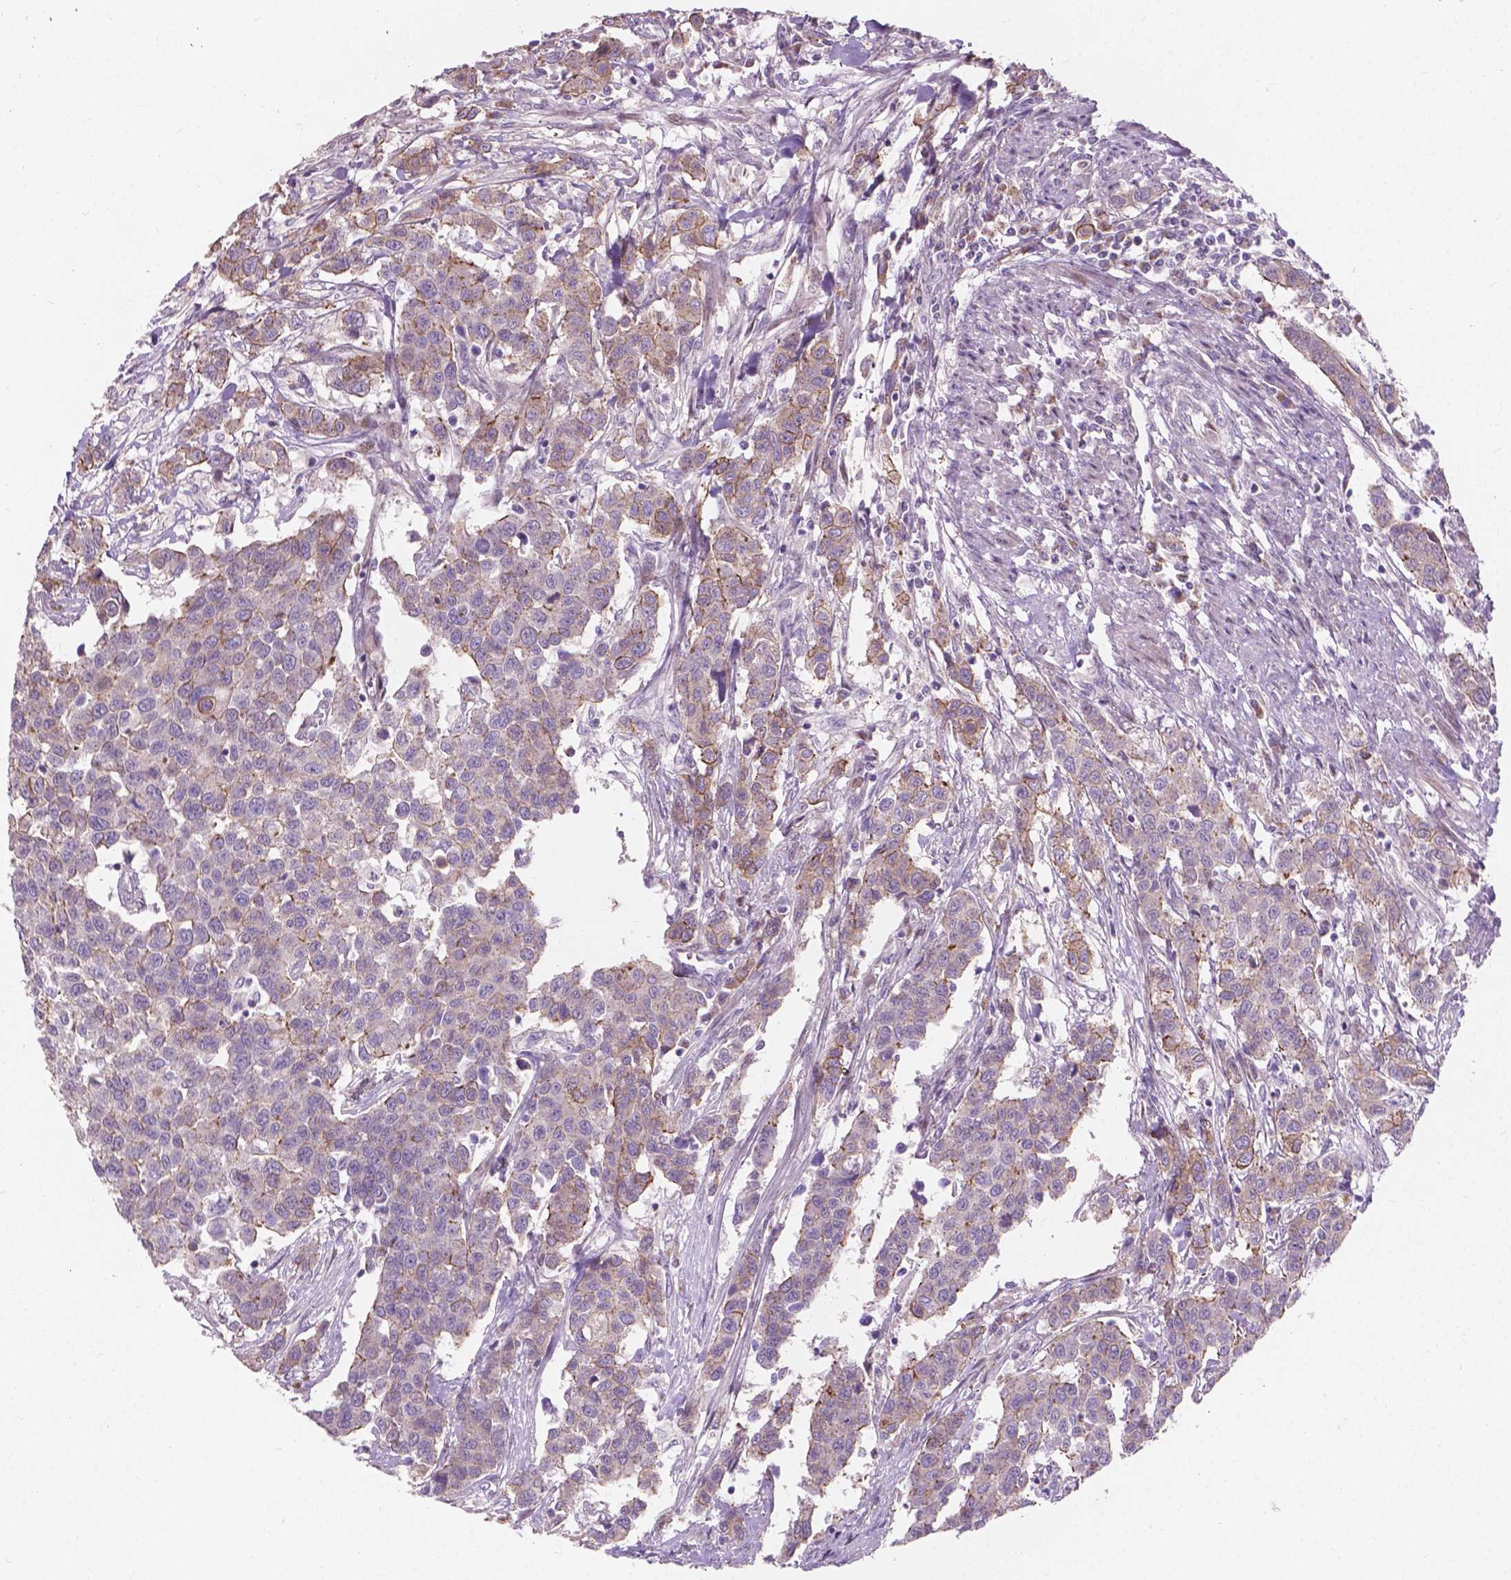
{"staining": {"intensity": "moderate", "quantity": "<25%", "location": "cytoplasmic/membranous"}, "tissue": "urothelial cancer", "cell_type": "Tumor cells", "image_type": "cancer", "snomed": [{"axis": "morphology", "description": "Urothelial carcinoma, High grade"}, {"axis": "topography", "description": "Urinary bladder"}], "caption": "This photomicrograph demonstrates immunohistochemistry (IHC) staining of urothelial cancer, with low moderate cytoplasmic/membranous expression in approximately <25% of tumor cells.", "gene": "MYH14", "patient": {"sex": "female", "age": 58}}